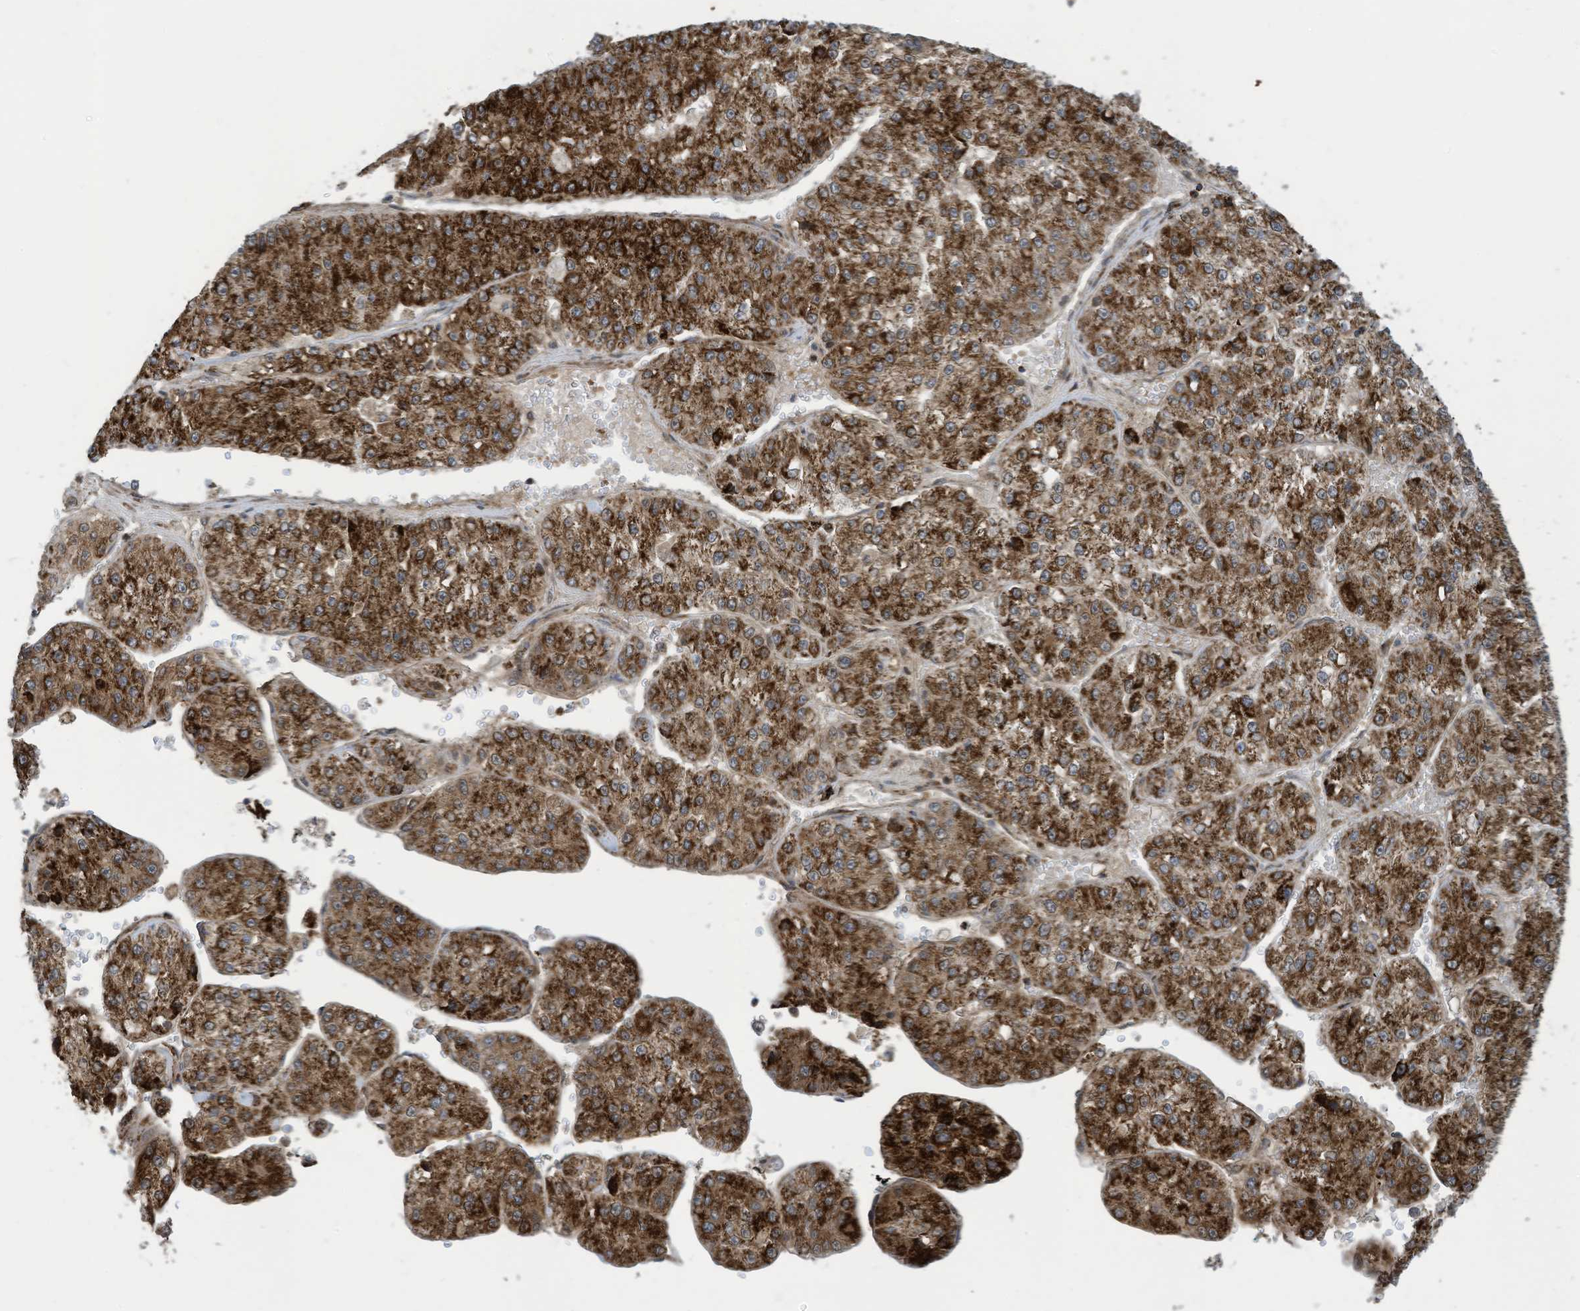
{"staining": {"intensity": "strong", "quantity": ">75%", "location": "cytoplasmic/membranous"}, "tissue": "liver cancer", "cell_type": "Tumor cells", "image_type": "cancer", "snomed": [{"axis": "morphology", "description": "Carcinoma, Hepatocellular, NOS"}, {"axis": "topography", "description": "Liver"}], "caption": "This image exhibits IHC staining of liver hepatocellular carcinoma, with high strong cytoplasmic/membranous staining in about >75% of tumor cells.", "gene": "COX10", "patient": {"sex": "female", "age": 73}}